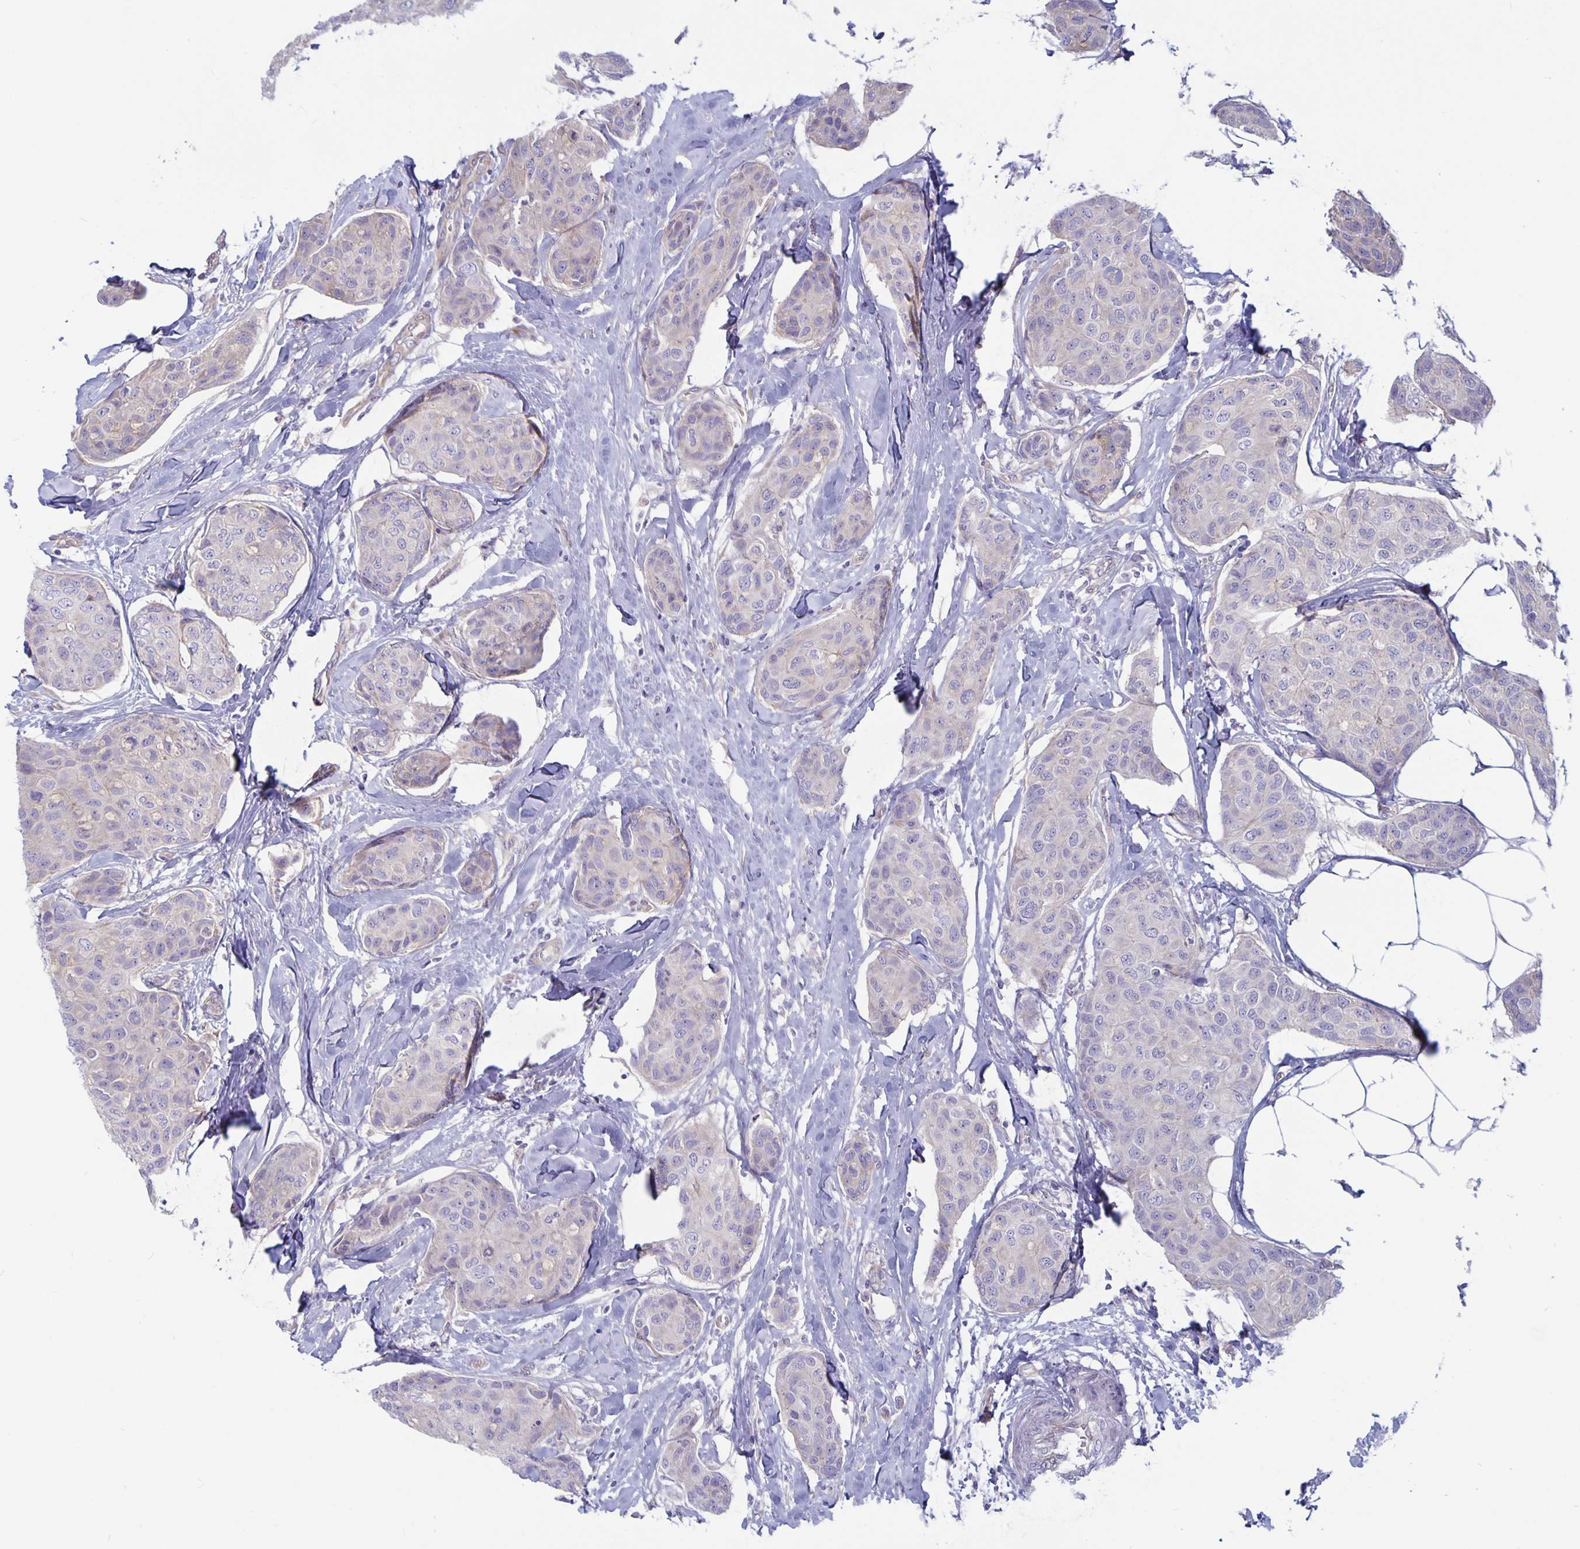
{"staining": {"intensity": "negative", "quantity": "none", "location": "none"}, "tissue": "breast cancer", "cell_type": "Tumor cells", "image_type": "cancer", "snomed": [{"axis": "morphology", "description": "Duct carcinoma"}, {"axis": "topography", "description": "Breast"}], "caption": "This is an IHC photomicrograph of infiltrating ductal carcinoma (breast). There is no staining in tumor cells.", "gene": "PLCB3", "patient": {"sex": "female", "age": 80}}